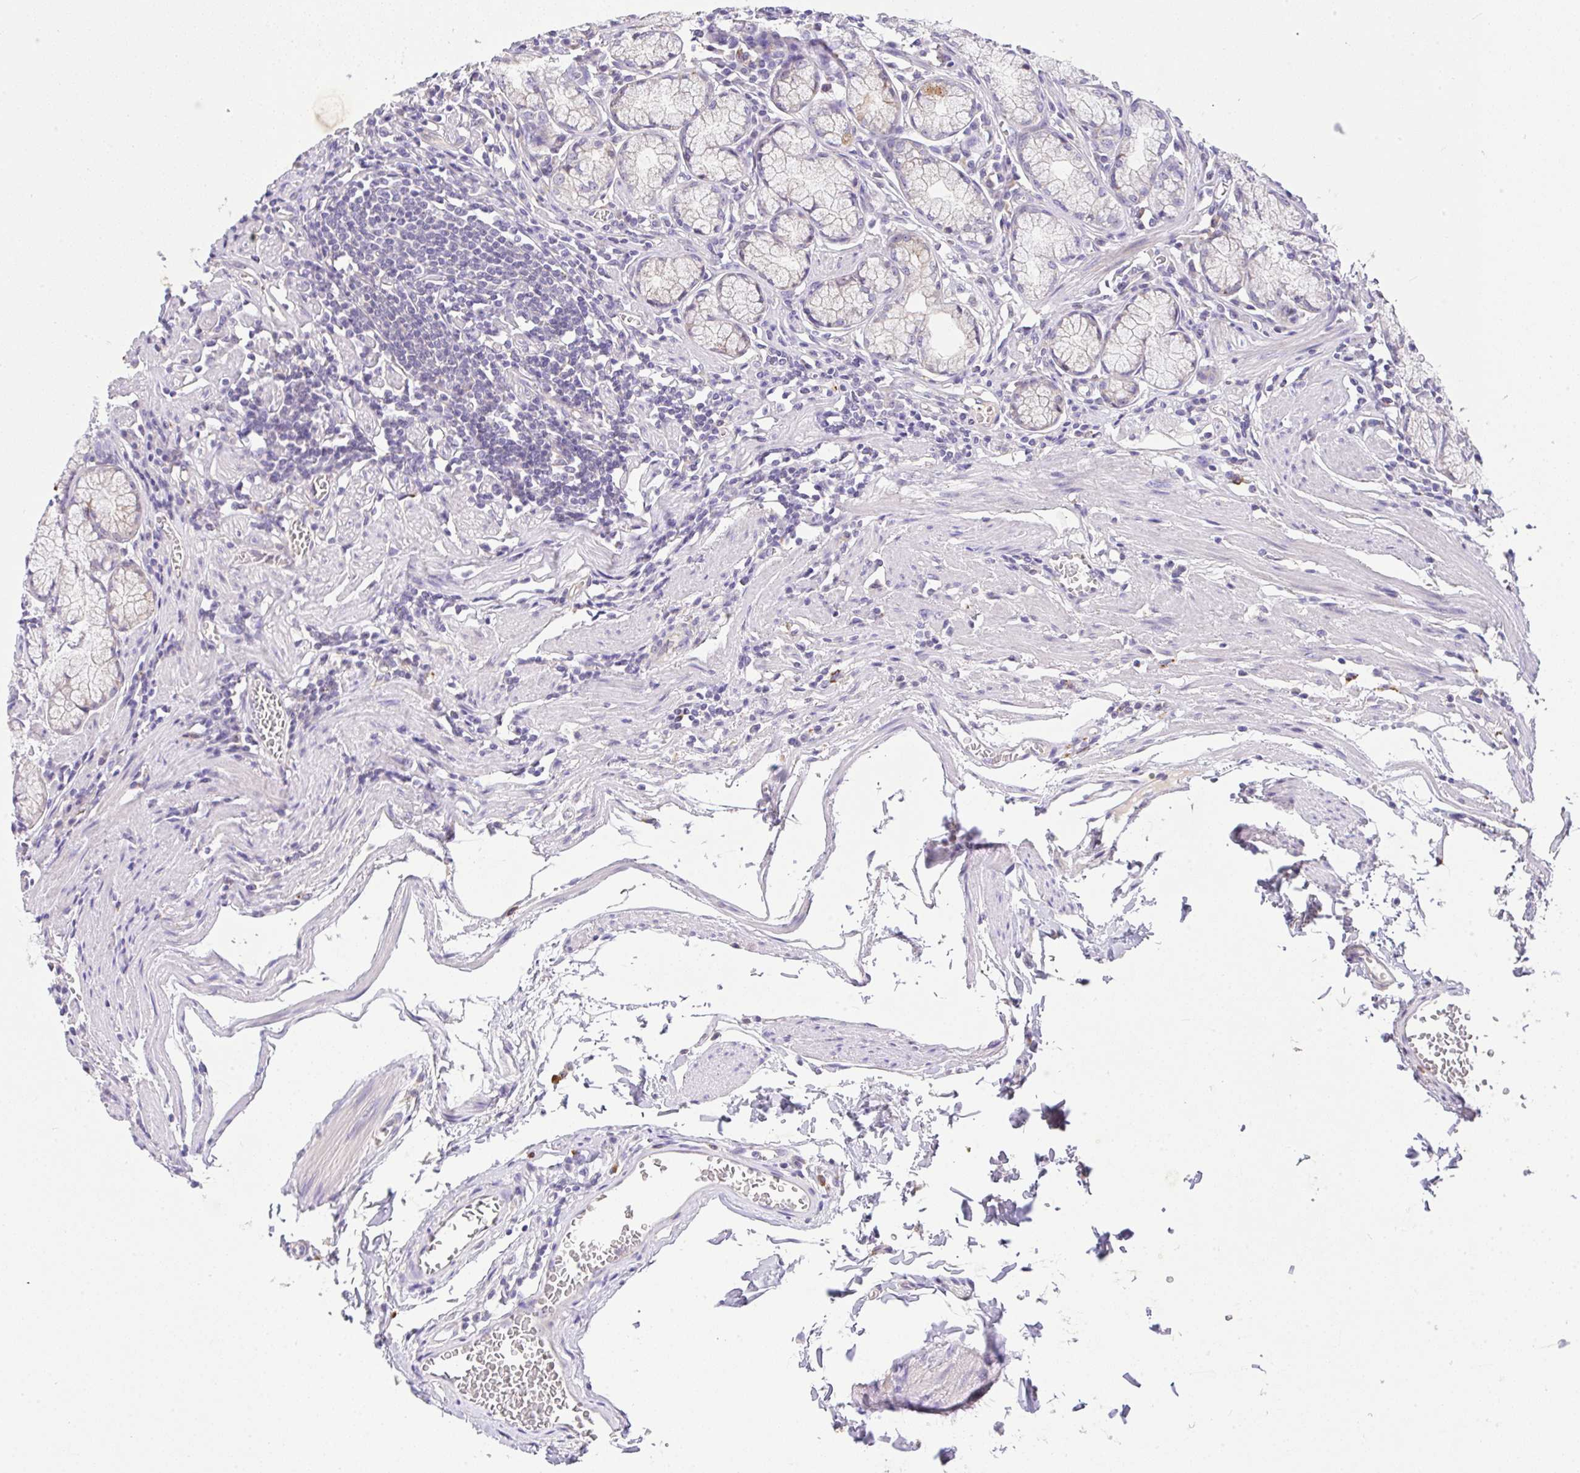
{"staining": {"intensity": "strong", "quantity": "25%-75%", "location": "cytoplasmic/membranous"}, "tissue": "stomach", "cell_type": "Glandular cells", "image_type": "normal", "snomed": [{"axis": "morphology", "description": "Normal tissue, NOS"}, {"axis": "topography", "description": "Stomach"}], "caption": "Immunohistochemical staining of unremarkable stomach demonstrates 25%-75% levels of strong cytoplasmic/membranous protein expression in about 25%-75% of glandular cells. The staining was performed using DAB, with brown indicating positive protein expression. Nuclei are stained blue with hematoxylin.", "gene": "EPN3", "patient": {"sex": "male", "age": 55}}